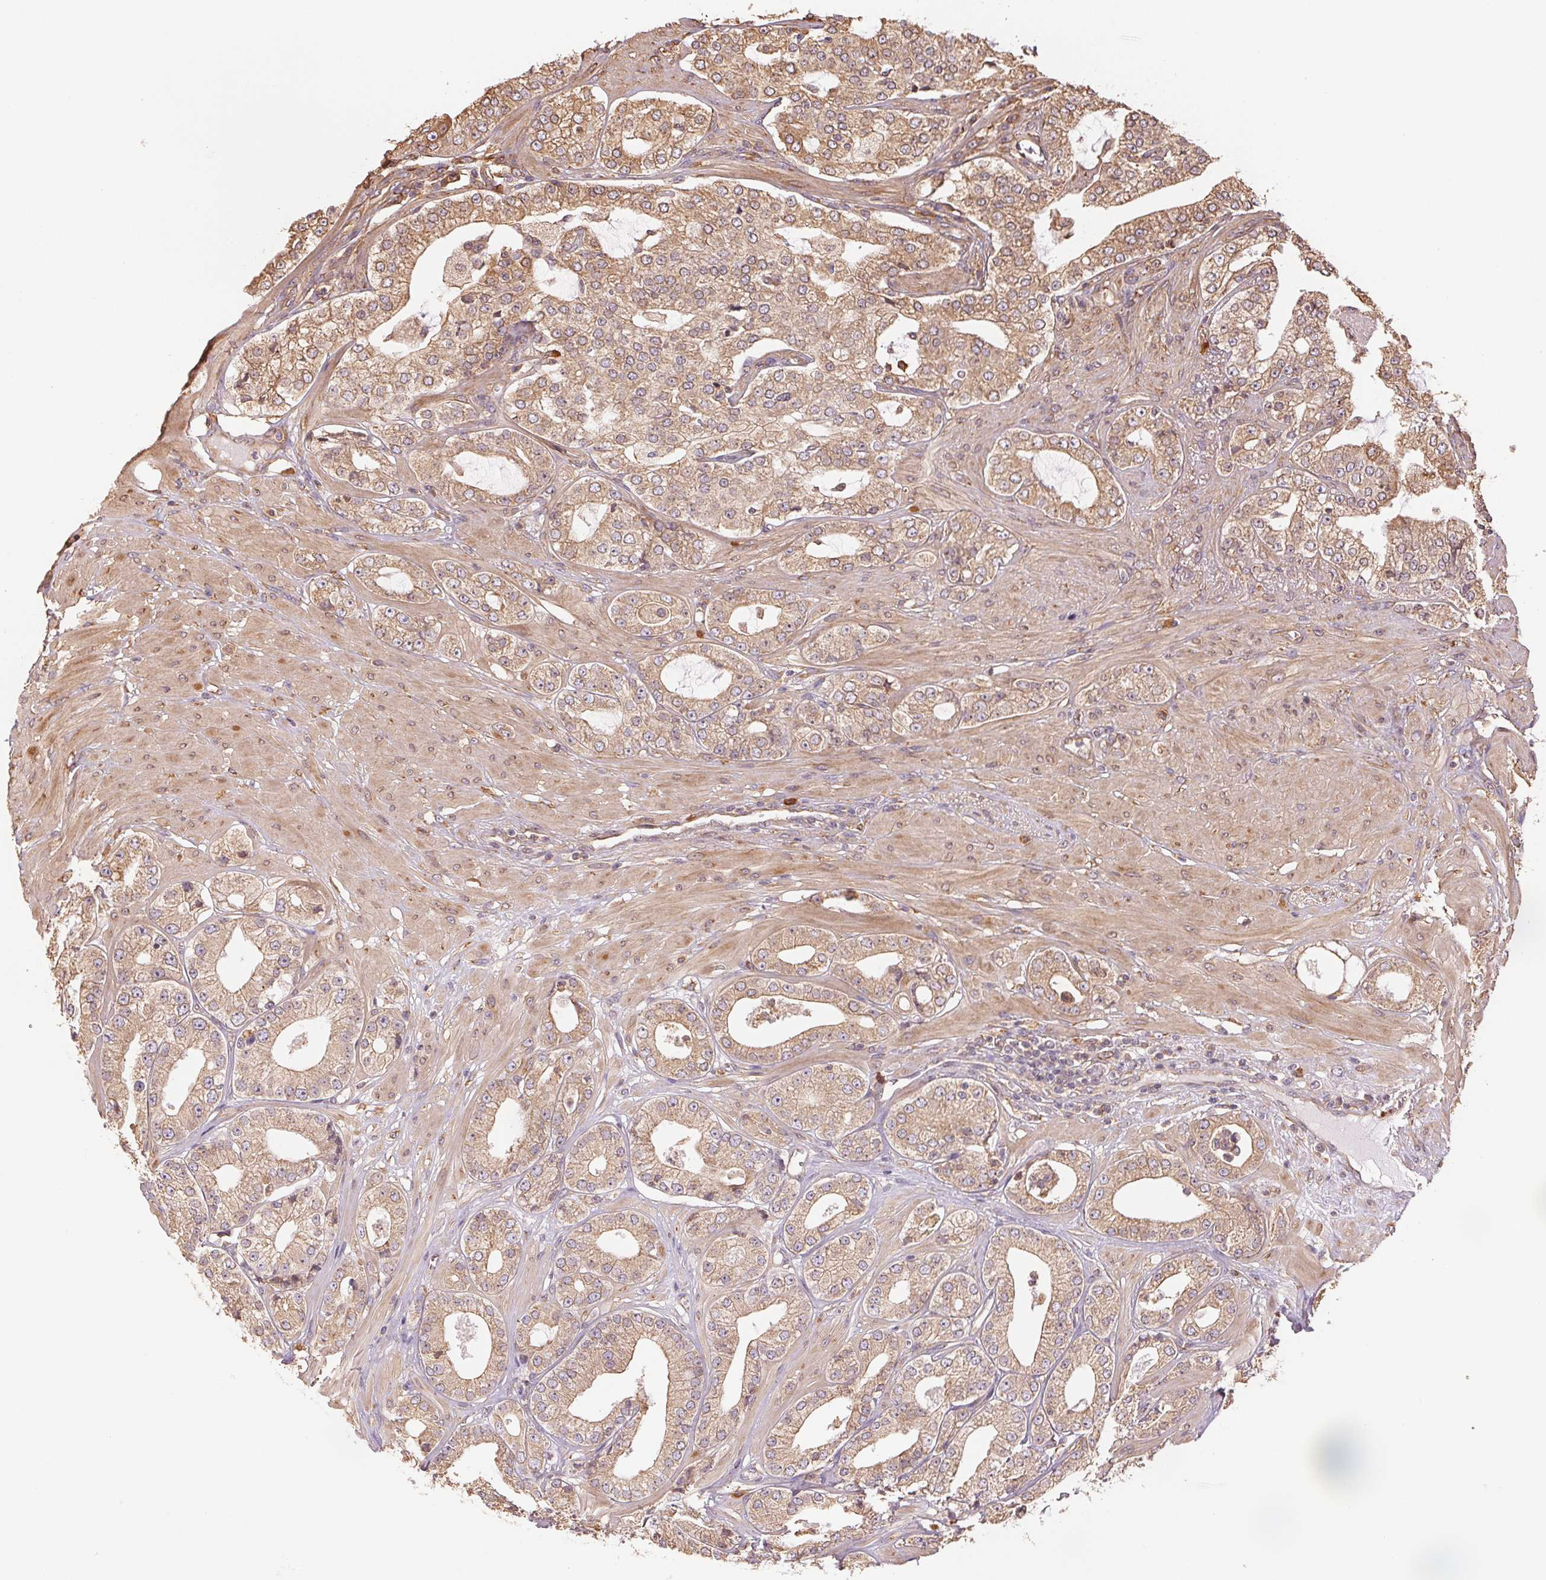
{"staining": {"intensity": "moderate", "quantity": ">75%", "location": "cytoplasmic/membranous"}, "tissue": "prostate cancer", "cell_type": "Tumor cells", "image_type": "cancer", "snomed": [{"axis": "morphology", "description": "Adenocarcinoma, Low grade"}, {"axis": "topography", "description": "Prostate"}], "caption": "The micrograph displays immunohistochemical staining of prostate adenocarcinoma (low-grade). There is moderate cytoplasmic/membranous positivity is identified in about >75% of tumor cells.", "gene": "C6orf163", "patient": {"sex": "male", "age": 60}}